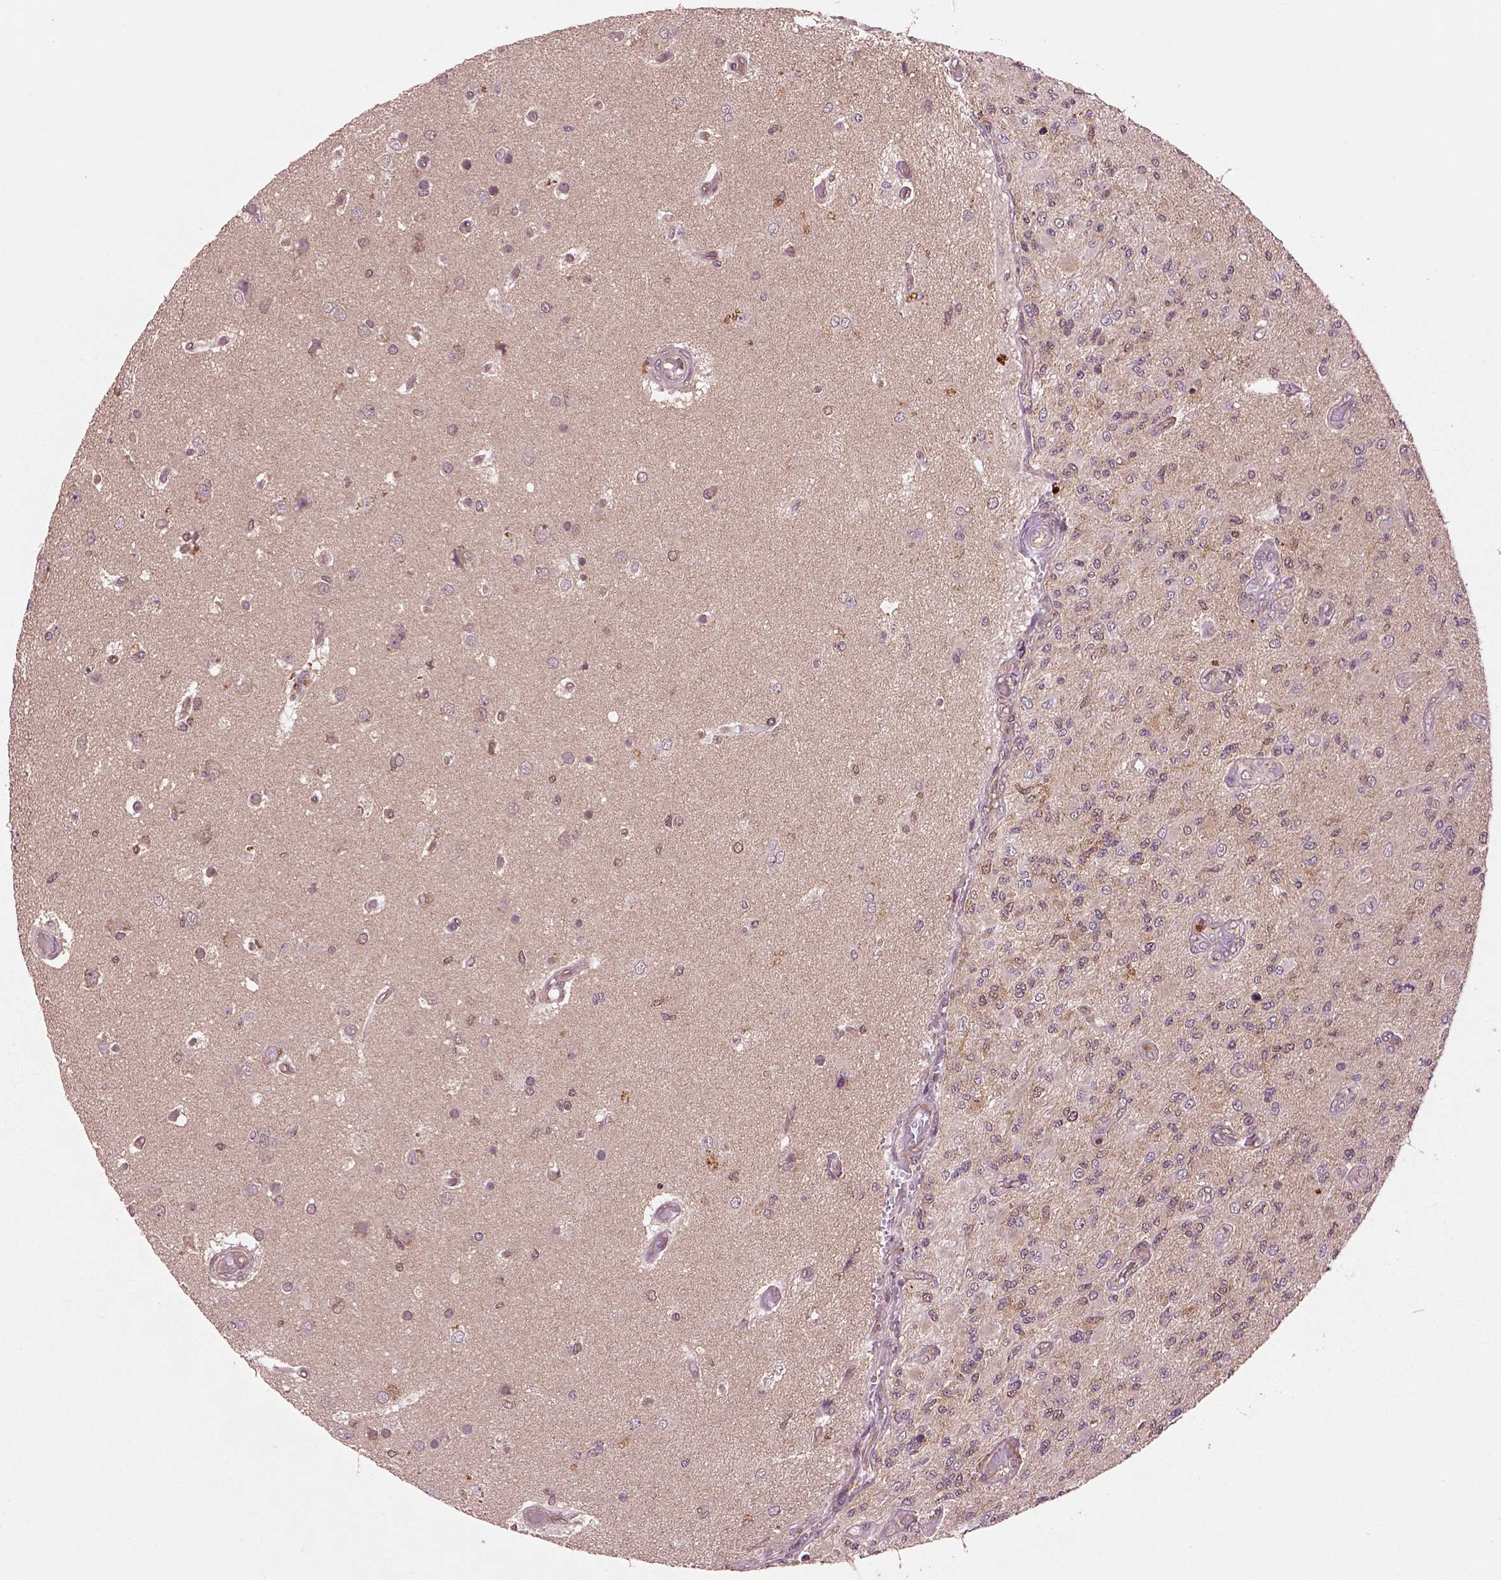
{"staining": {"intensity": "weak", "quantity": "25%-75%", "location": "cytoplasmic/membranous"}, "tissue": "glioma", "cell_type": "Tumor cells", "image_type": "cancer", "snomed": [{"axis": "morphology", "description": "Glioma, malignant, High grade"}, {"axis": "topography", "description": "Brain"}], "caption": "IHC (DAB (3,3'-diaminobenzidine)) staining of glioma reveals weak cytoplasmic/membranous protein expression in approximately 25%-75% of tumor cells. The staining is performed using DAB brown chromogen to label protein expression. The nuclei are counter-stained blue using hematoxylin.", "gene": "MDP1", "patient": {"sex": "female", "age": 63}}